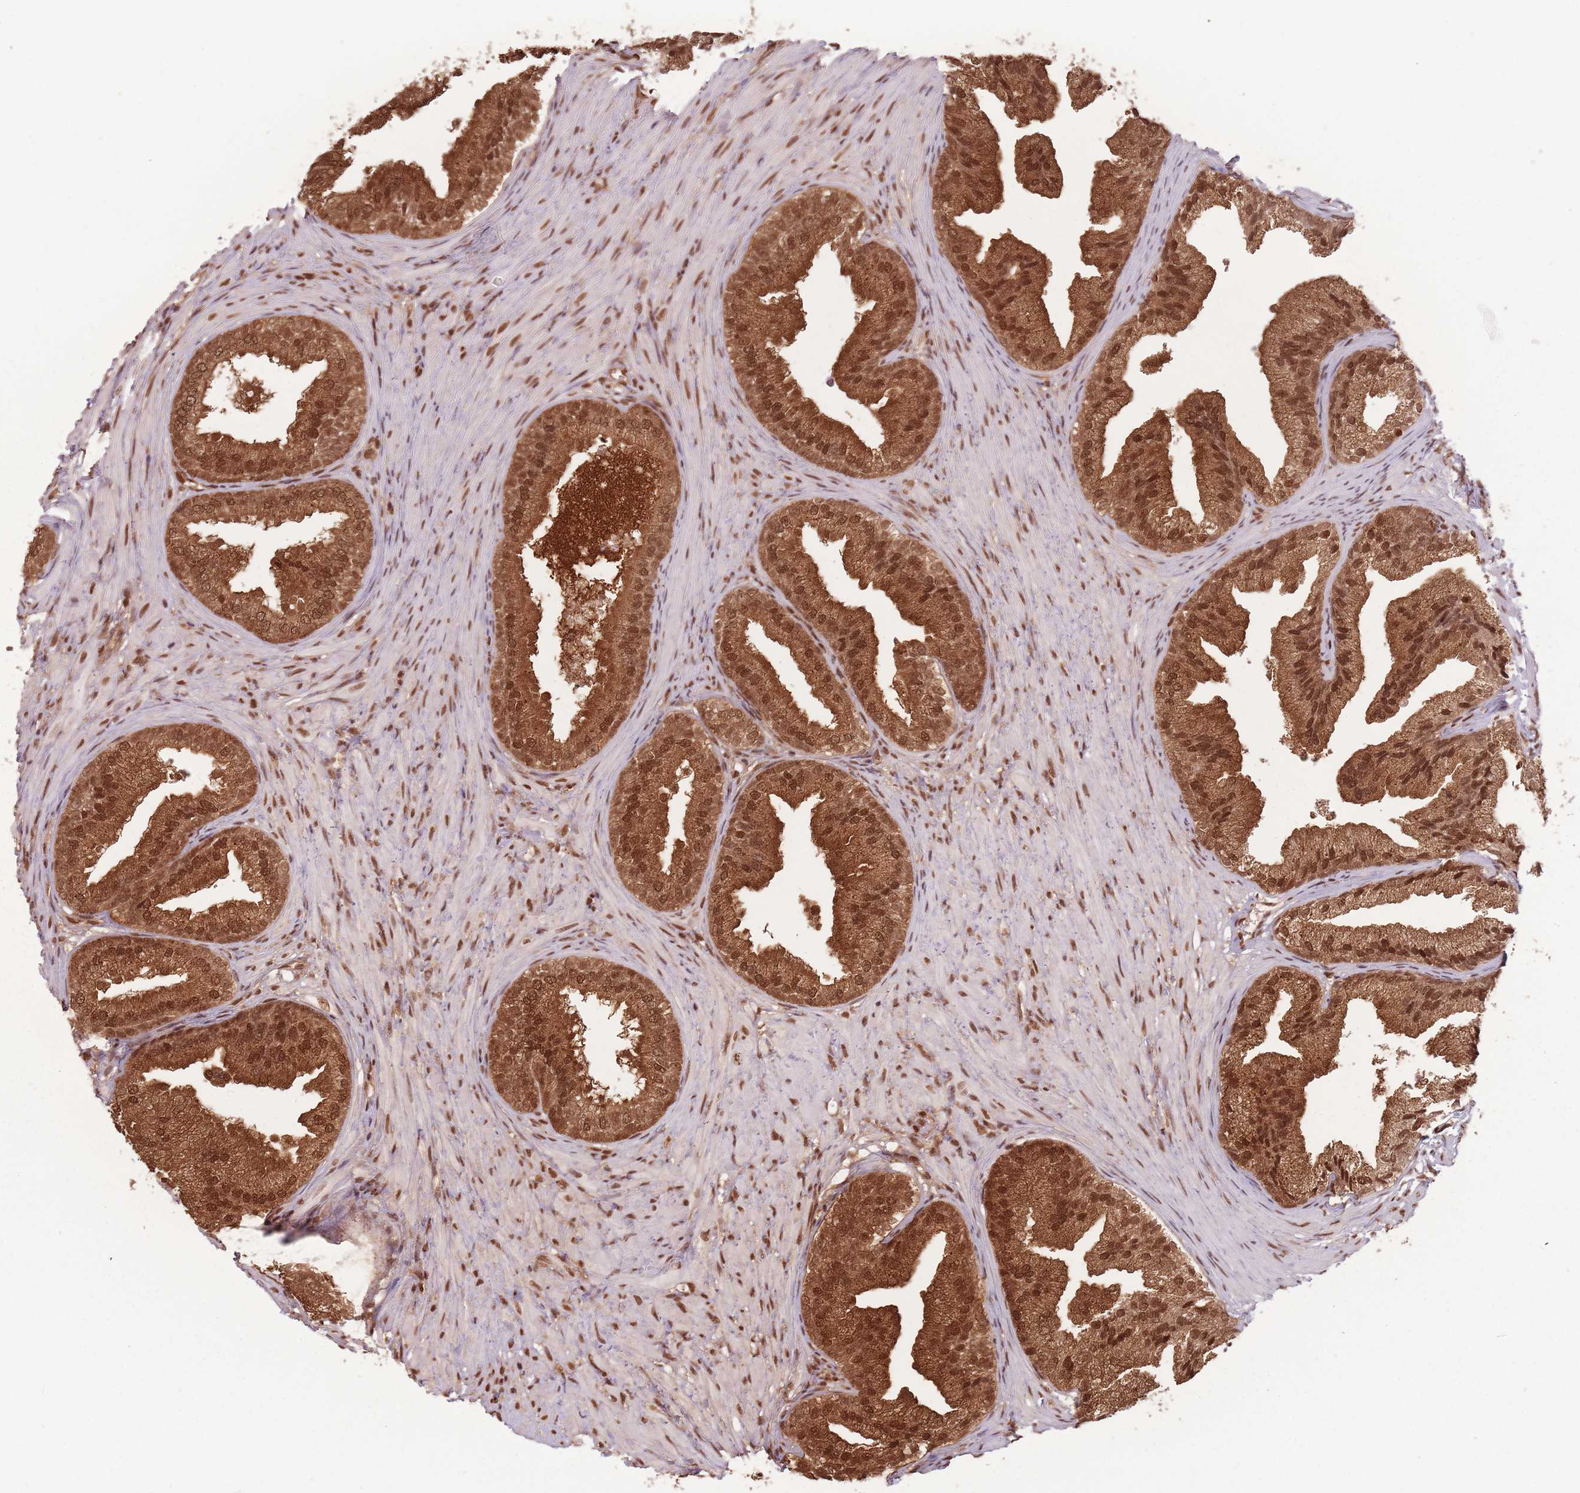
{"staining": {"intensity": "strong", "quantity": ">75%", "location": "cytoplasmic/membranous,nuclear"}, "tissue": "prostate", "cell_type": "Glandular cells", "image_type": "normal", "snomed": [{"axis": "morphology", "description": "Normal tissue, NOS"}, {"axis": "topography", "description": "Prostate"}], "caption": "Immunohistochemistry (IHC) (DAB (3,3'-diaminobenzidine)) staining of benign human prostate displays strong cytoplasmic/membranous,nuclear protein expression in approximately >75% of glandular cells.", "gene": "RPS27A", "patient": {"sex": "male", "age": 76}}